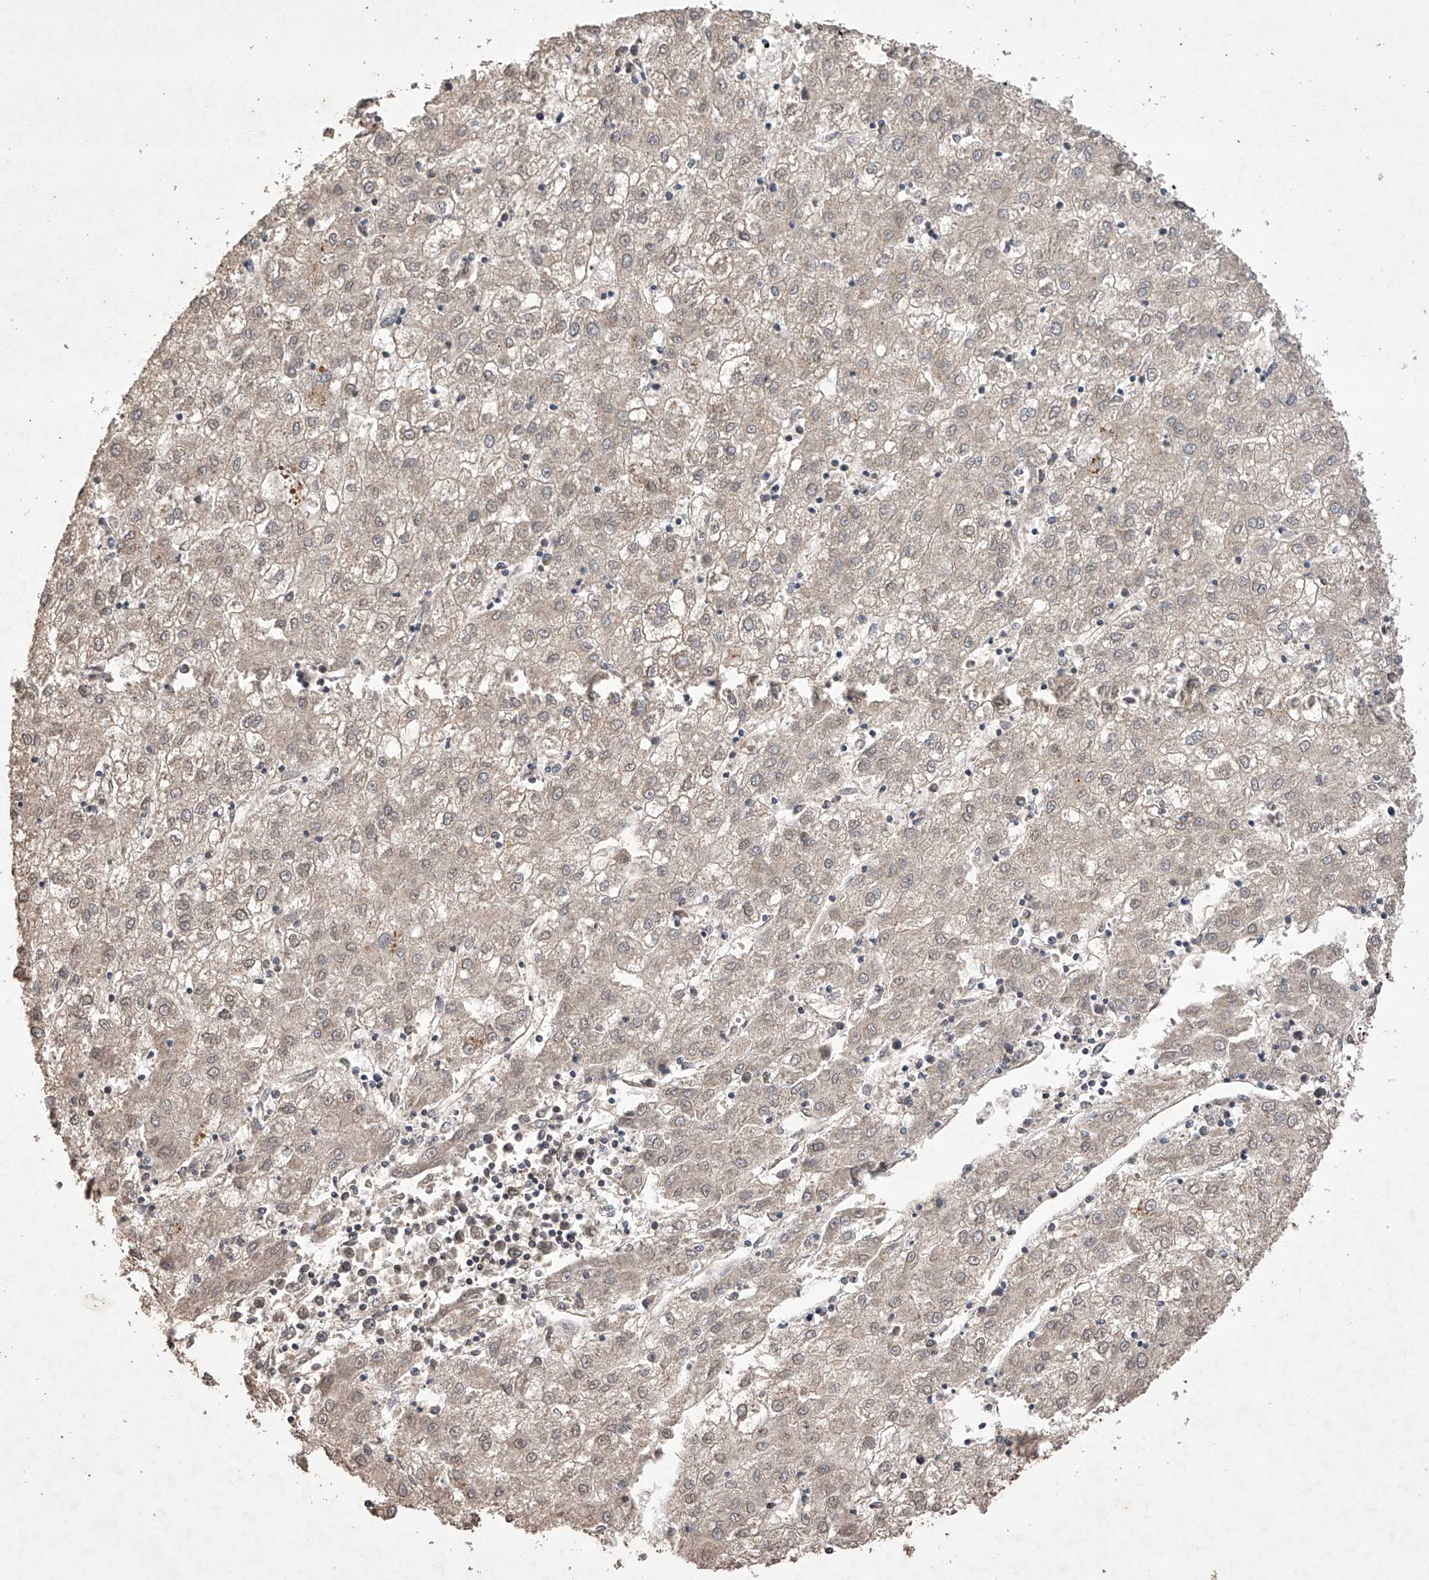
{"staining": {"intensity": "weak", "quantity": "<25%", "location": "cytoplasmic/membranous,nuclear"}, "tissue": "liver cancer", "cell_type": "Tumor cells", "image_type": "cancer", "snomed": [{"axis": "morphology", "description": "Carcinoma, Hepatocellular, NOS"}, {"axis": "topography", "description": "Liver"}], "caption": "A micrograph of hepatocellular carcinoma (liver) stained for a protein displays no brown staining in tumor cells.", "gene": "LURAP1", "patient": {"sex": "male", "age": 72}}